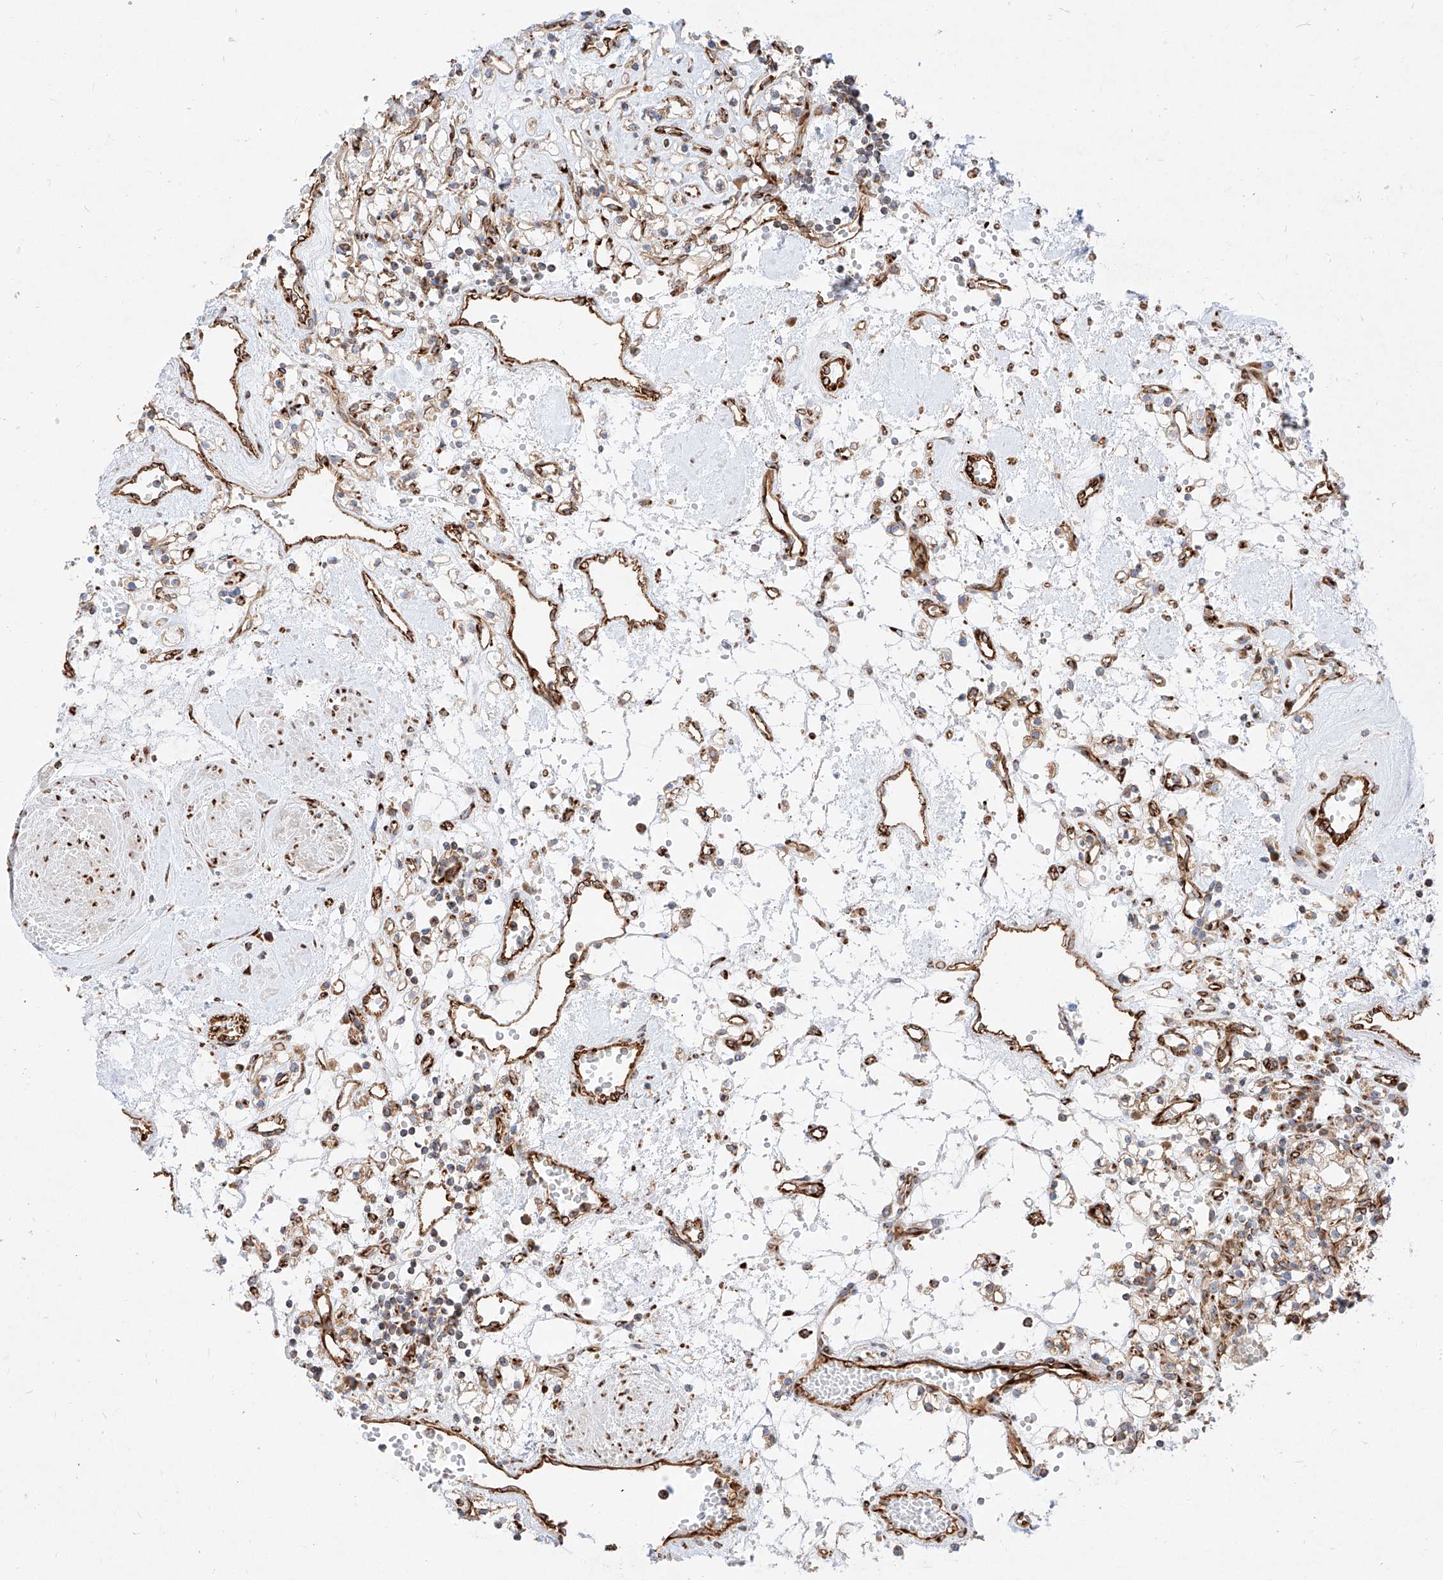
{"staining": {"intensity": "moderate", "quantity": ">75%", "location": "cytoplasmic/membranous"}, "tissue": "renal cancer", "cell_type": "Tumor cells", "image_type": "cancer", "snomed": [{"axis": "morphology", "description": "Adenocarcinoma, NOS"}, {"axis": "topography", "description": "Kidney"}], "caption": "High-power microscopy captured an IHC micrograph of renal cancer (adenocarcinoma), revealing moderate cytoplasmic/membranous positivity in about >75% of tumor cells.", "gene": "CSGALNACT2", "patient": {"sex": "female", "age": 59}}